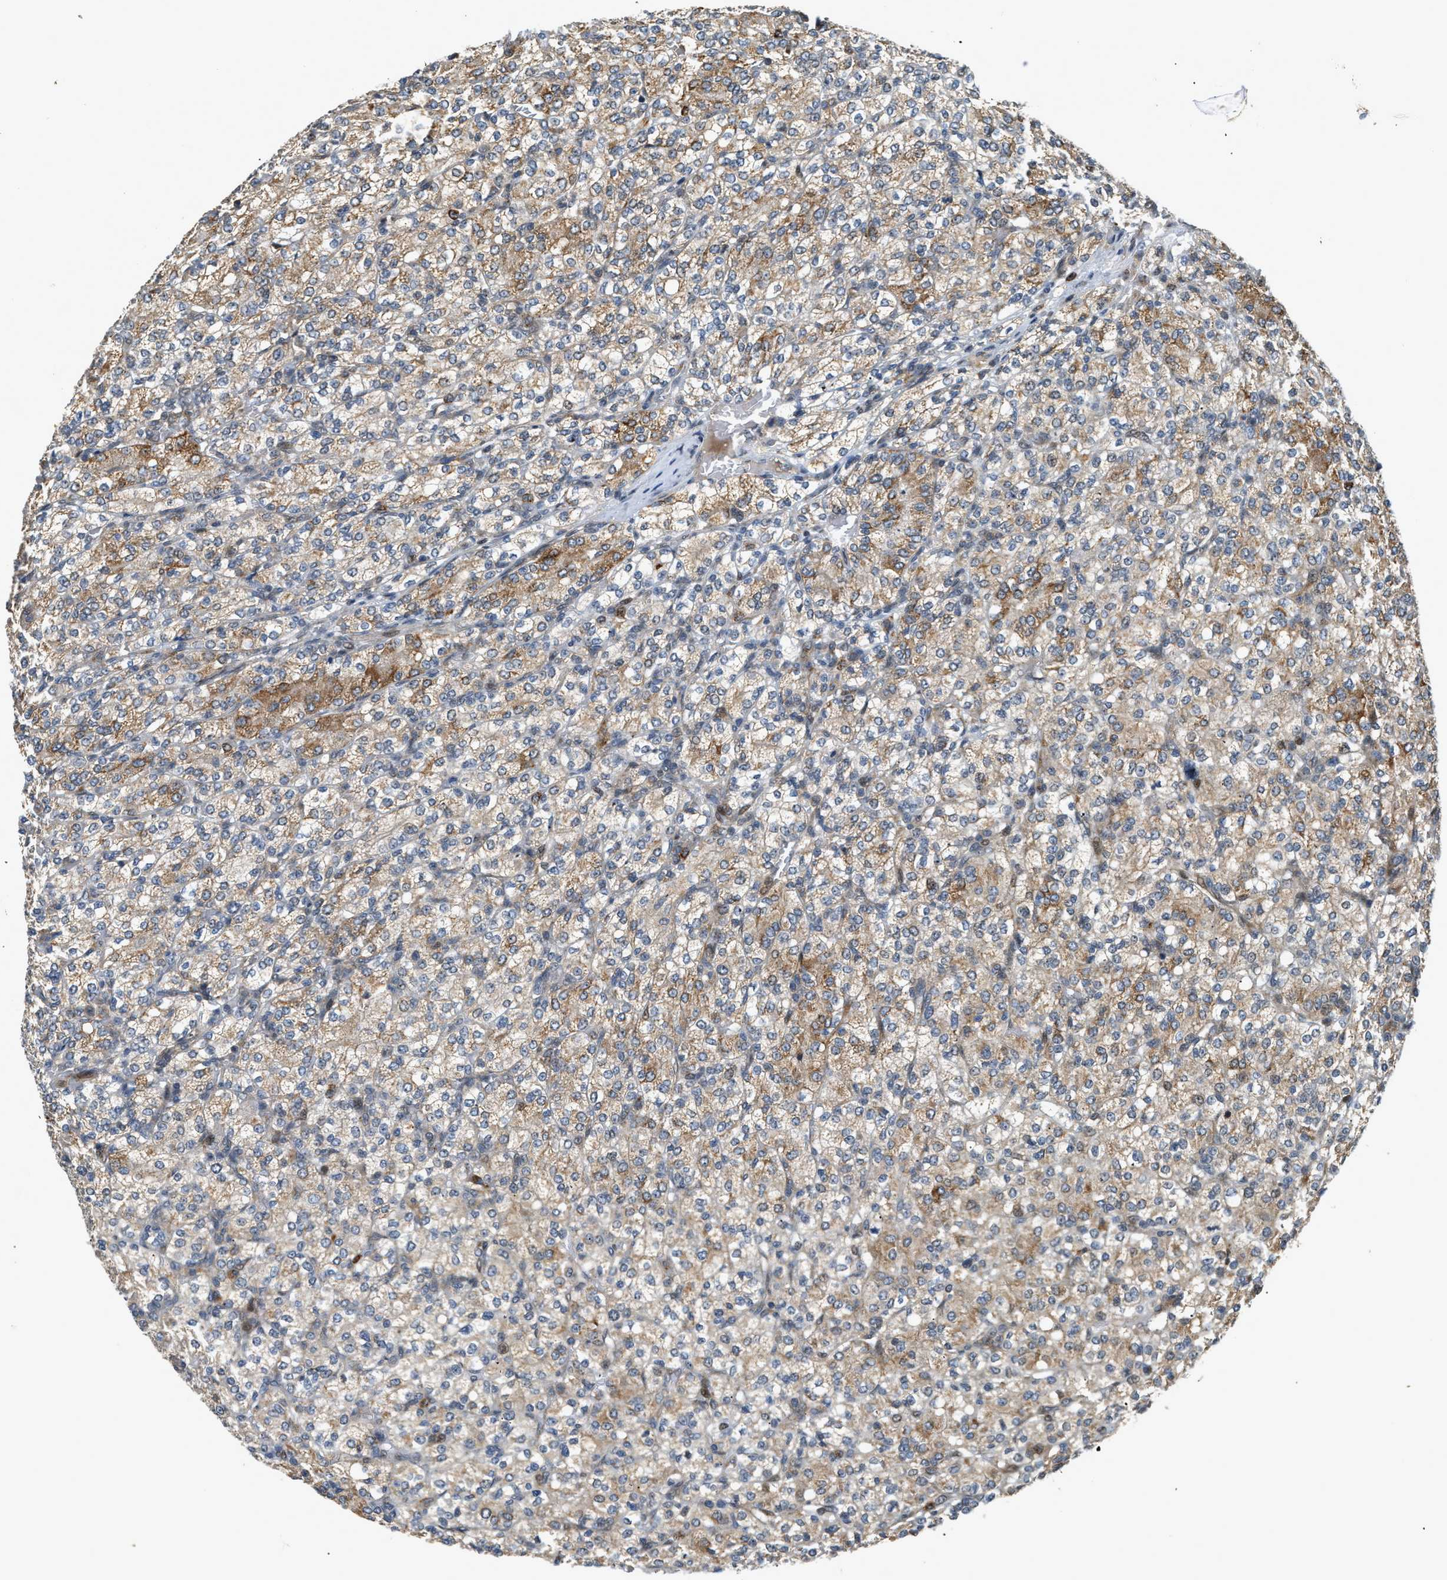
{"staining": {"intensity": "moderate", "quantity": "25%-75%", "location": "cytoplasmic/membranous"}, "tissue": "renal cancer", "cell_type": "Tumor cells", "image_type": "cancer", "snomed": [{"axis": "morphology", "description": "Adenocarcinoma, NOS"}, {"axis": "topography", "description": "Kidney"}], "caption": "Immunohistochemistry (DAB) staining of renal cancer (adenocarcinoma) exhibits moderate cytoplasmic/membranous protein positivity in about 25%-75% of tumor cells. (brown staining indicates protein expression, while blue staining denotes nuclei).", "gene": "TRAPPC14", "patient": {"sex": "male", "age": 77}}